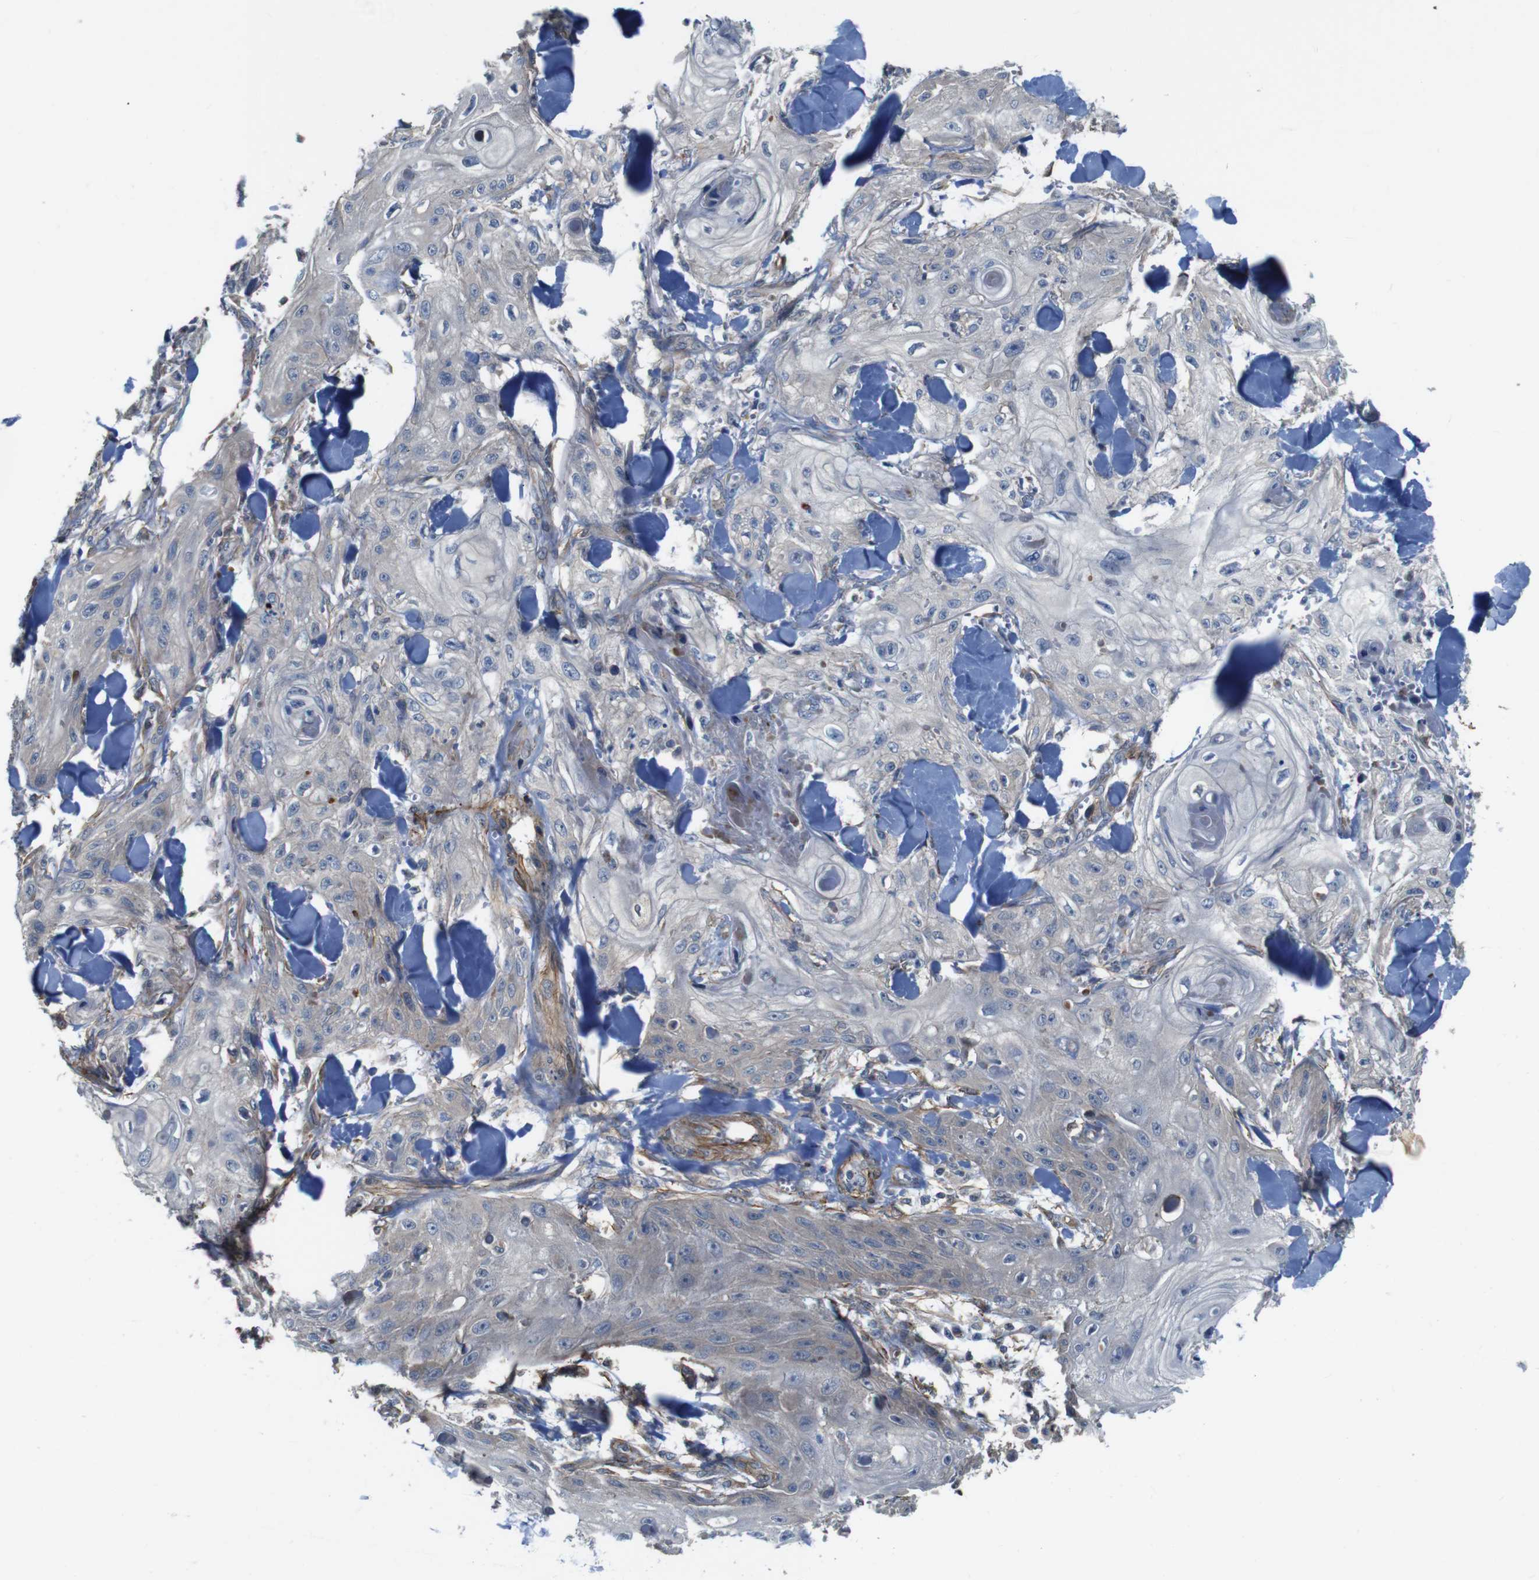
{"staining": {"intensity": "negative", "quantity": "none", "location": "none"}, "tissue": "skin cancer", "cell_type": "Tumor cells", "image_type": "cancer", "snomed": [{"axis": "morphology", "description": "Squamous cell carcinoma, NOS"}, {"axis": "topography", "description": "Skin"}], "caption": "This is an IHC photomicrograph of skin squamous cell carcinoma. There is no positivity in tumor cells.", "gene": "GGT7", "patient": {"sex": "male", "age": 74}}